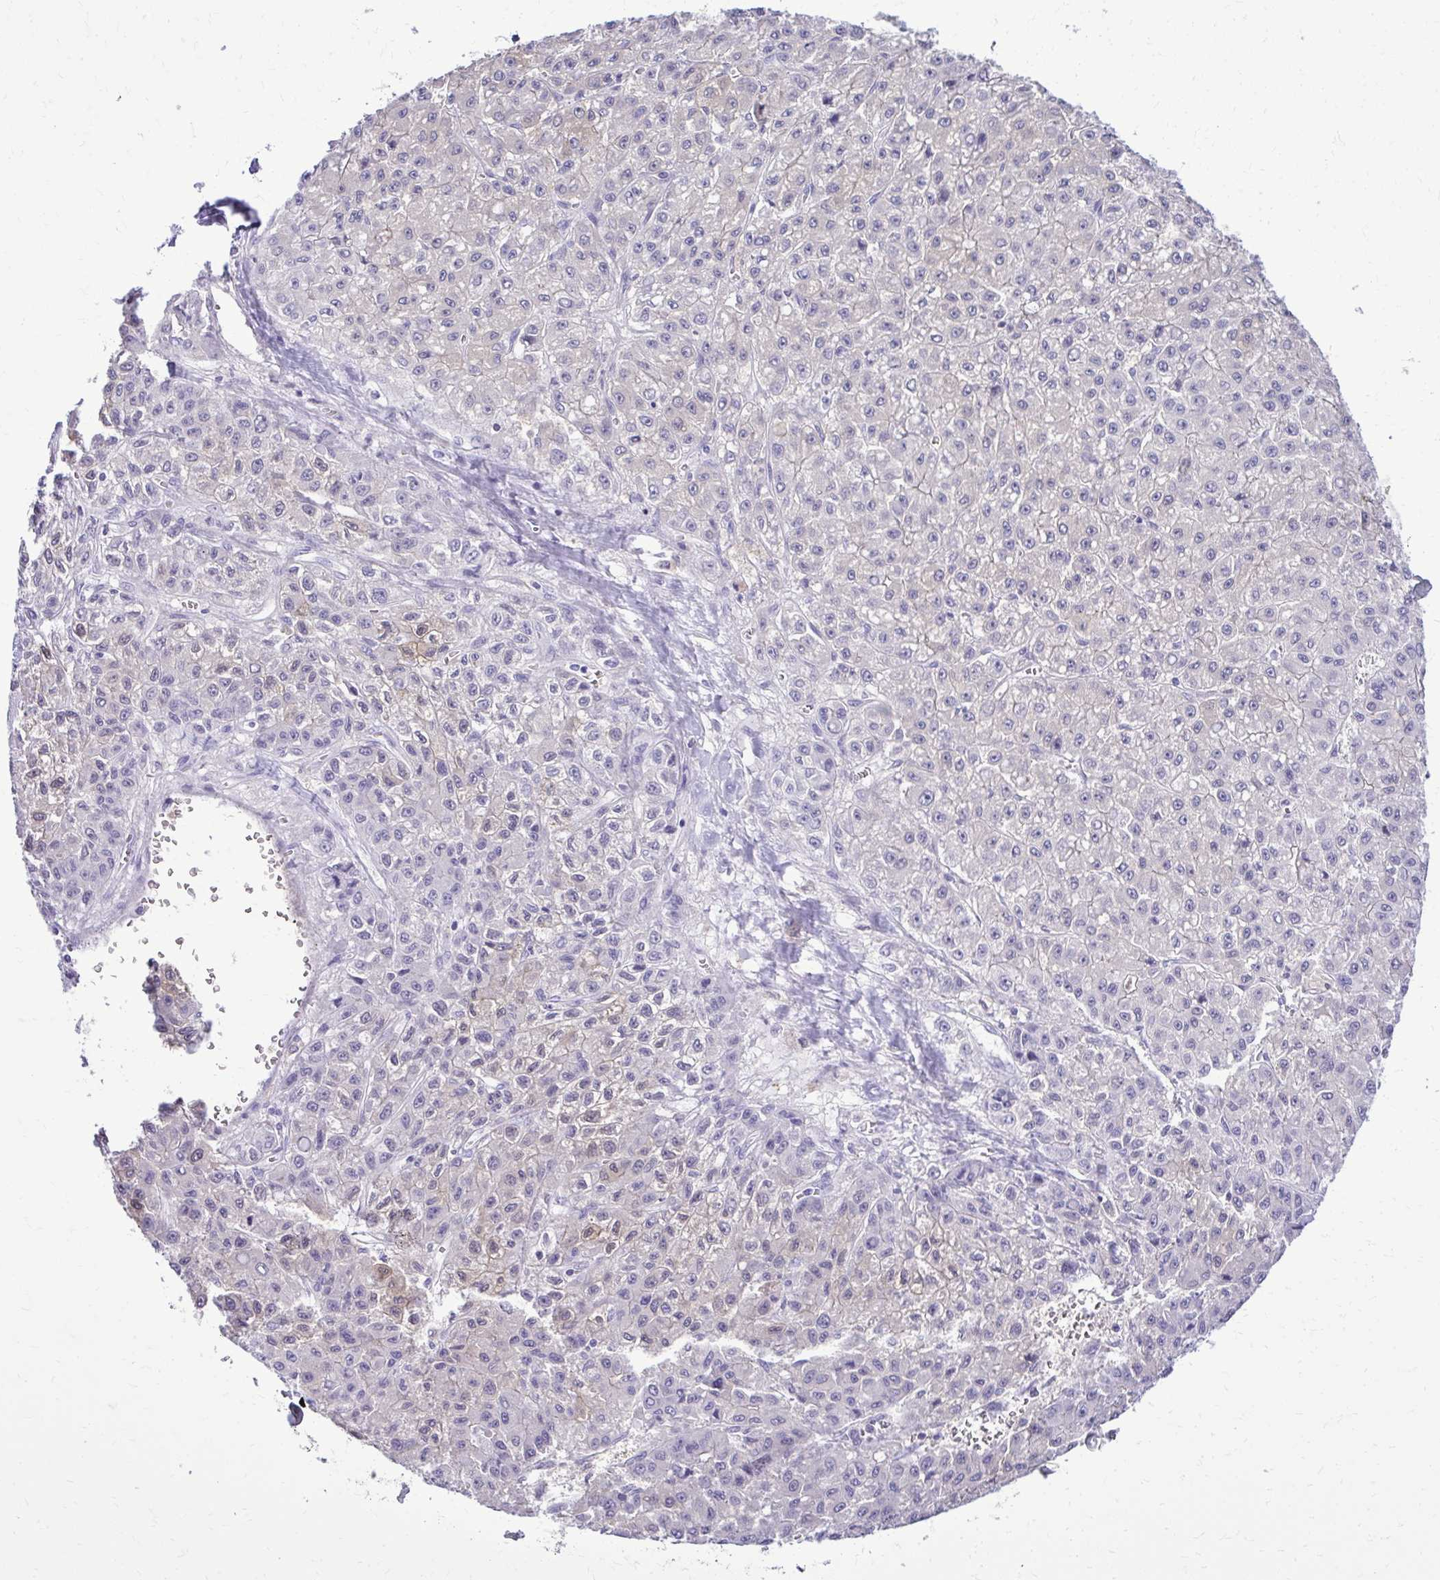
{"staining": {"intensity": "negative", "quantity": "none", "location": "none"}, "tissue": "liver cancer", "cell_type": "Tumor cells", "image_type": "cancer", "snomed": [{"axis": "morphology", "description": "Carcinoma, Hepatocellular, NOS"}, {"axis": "topography", "description": "Liver"}], "caption": "Immunohistochemical staining of liver hepatocellular carcinoma shows no significant expression in tumor cells.", "gene": "RASL11B", "patient": {"sex": "male", "age": 70}}